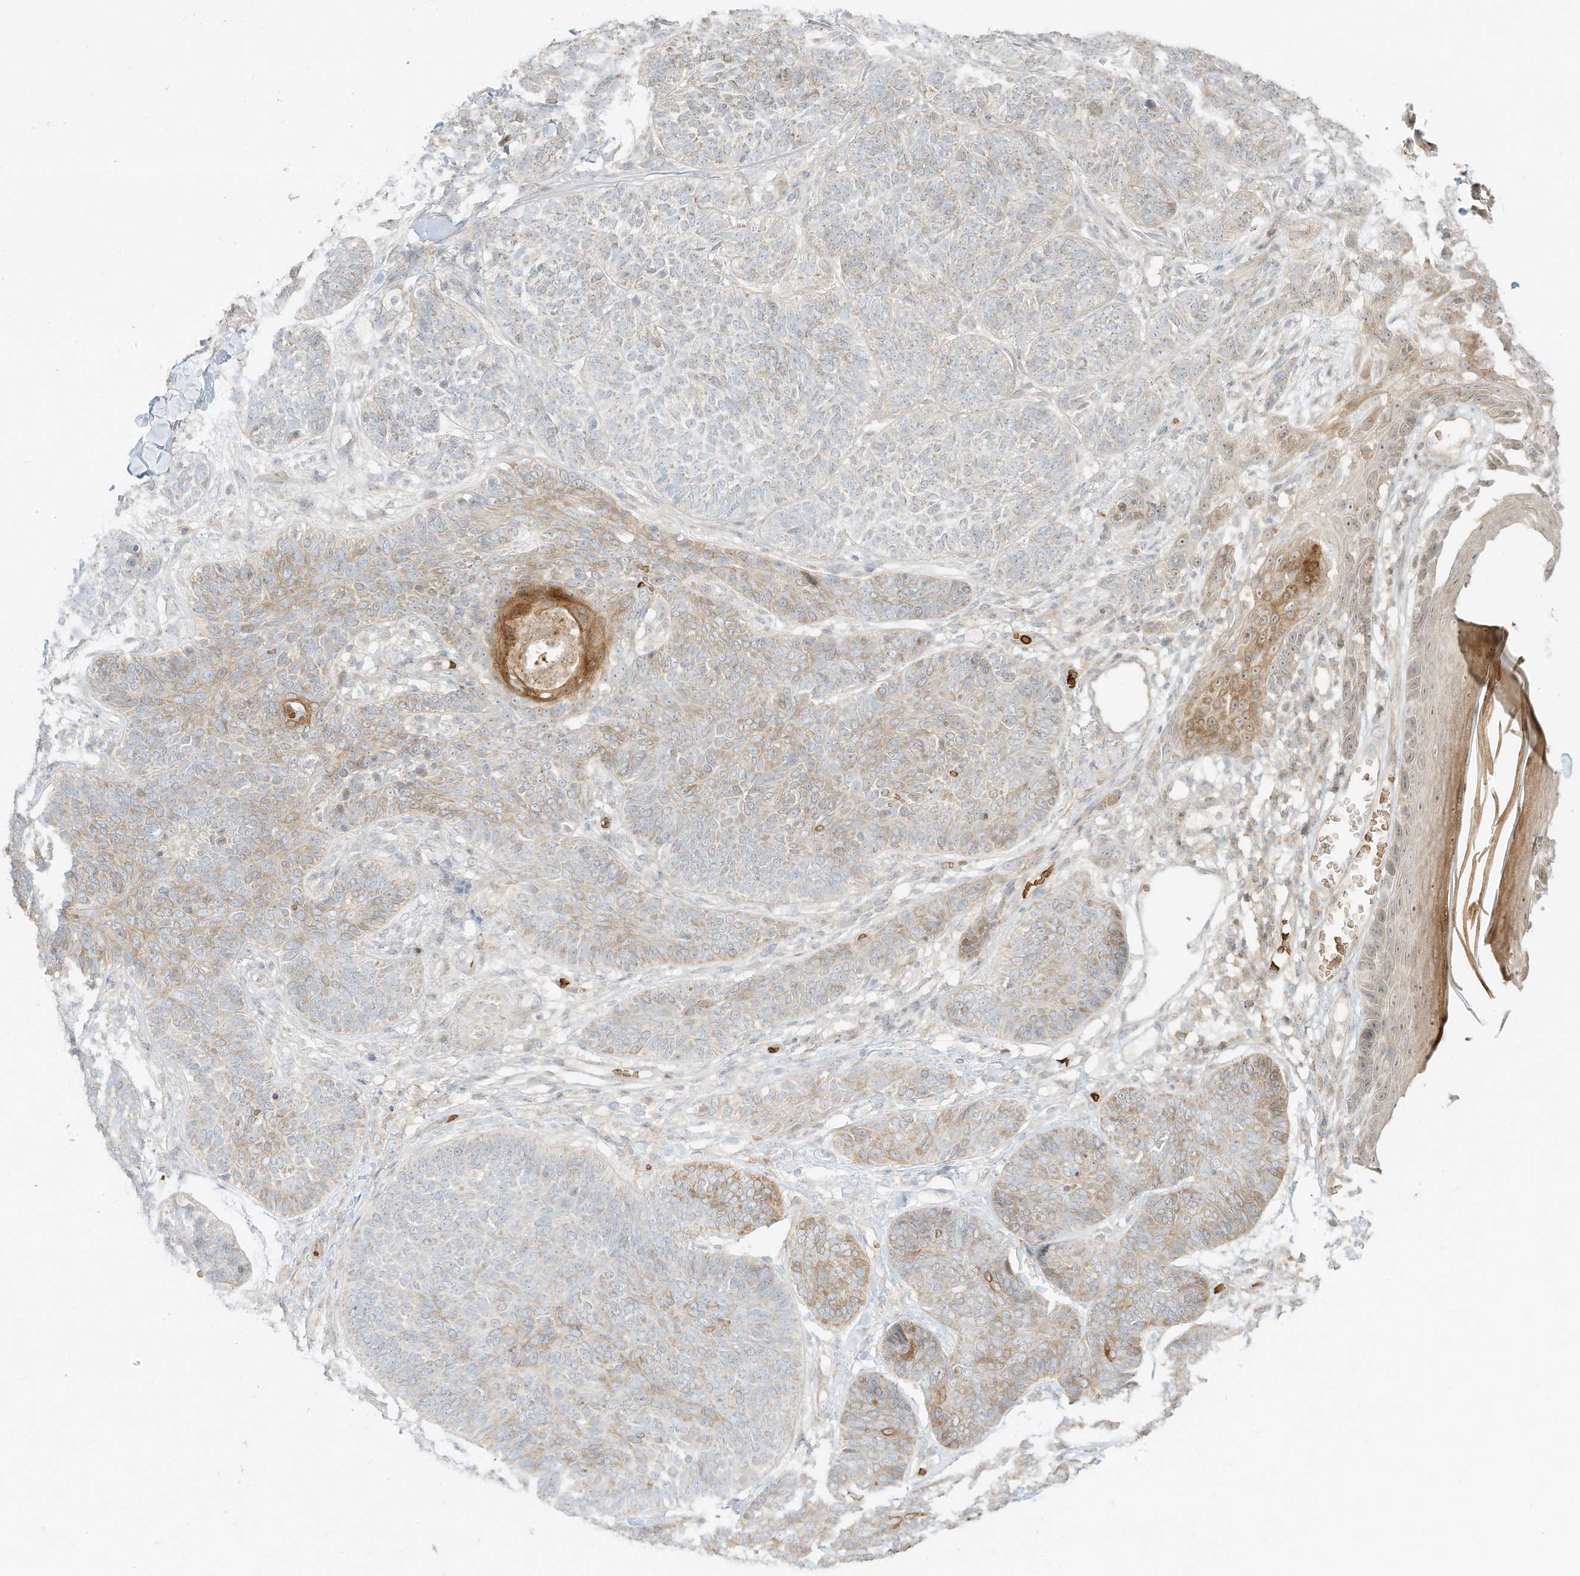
{"staining": {"intensity": "moderate", "quantity": "25%-75%", "location": "cytoplasmic/membranous"}, "tissue": "skin cancer", "cell_type": "Tumor cells", "image_type": "cancer", "snomed": [{"axis": "morphology", "description": "Basal cell carcinoma"}, {"axis": "topography", "description": "Skin"}], "caption": "Protein expression by IHC exhibits moderate cytoplasmic/membranous staining in approximately 25%-75% of tumor cells in basal cell carcinoma (skin). (DAB (3,3'-diaminobenzidine) IHC, brown staining for protein, blue staining for nuclei).", "gene": "OFD1", "patient": {"sex": "male", "age": 85}}